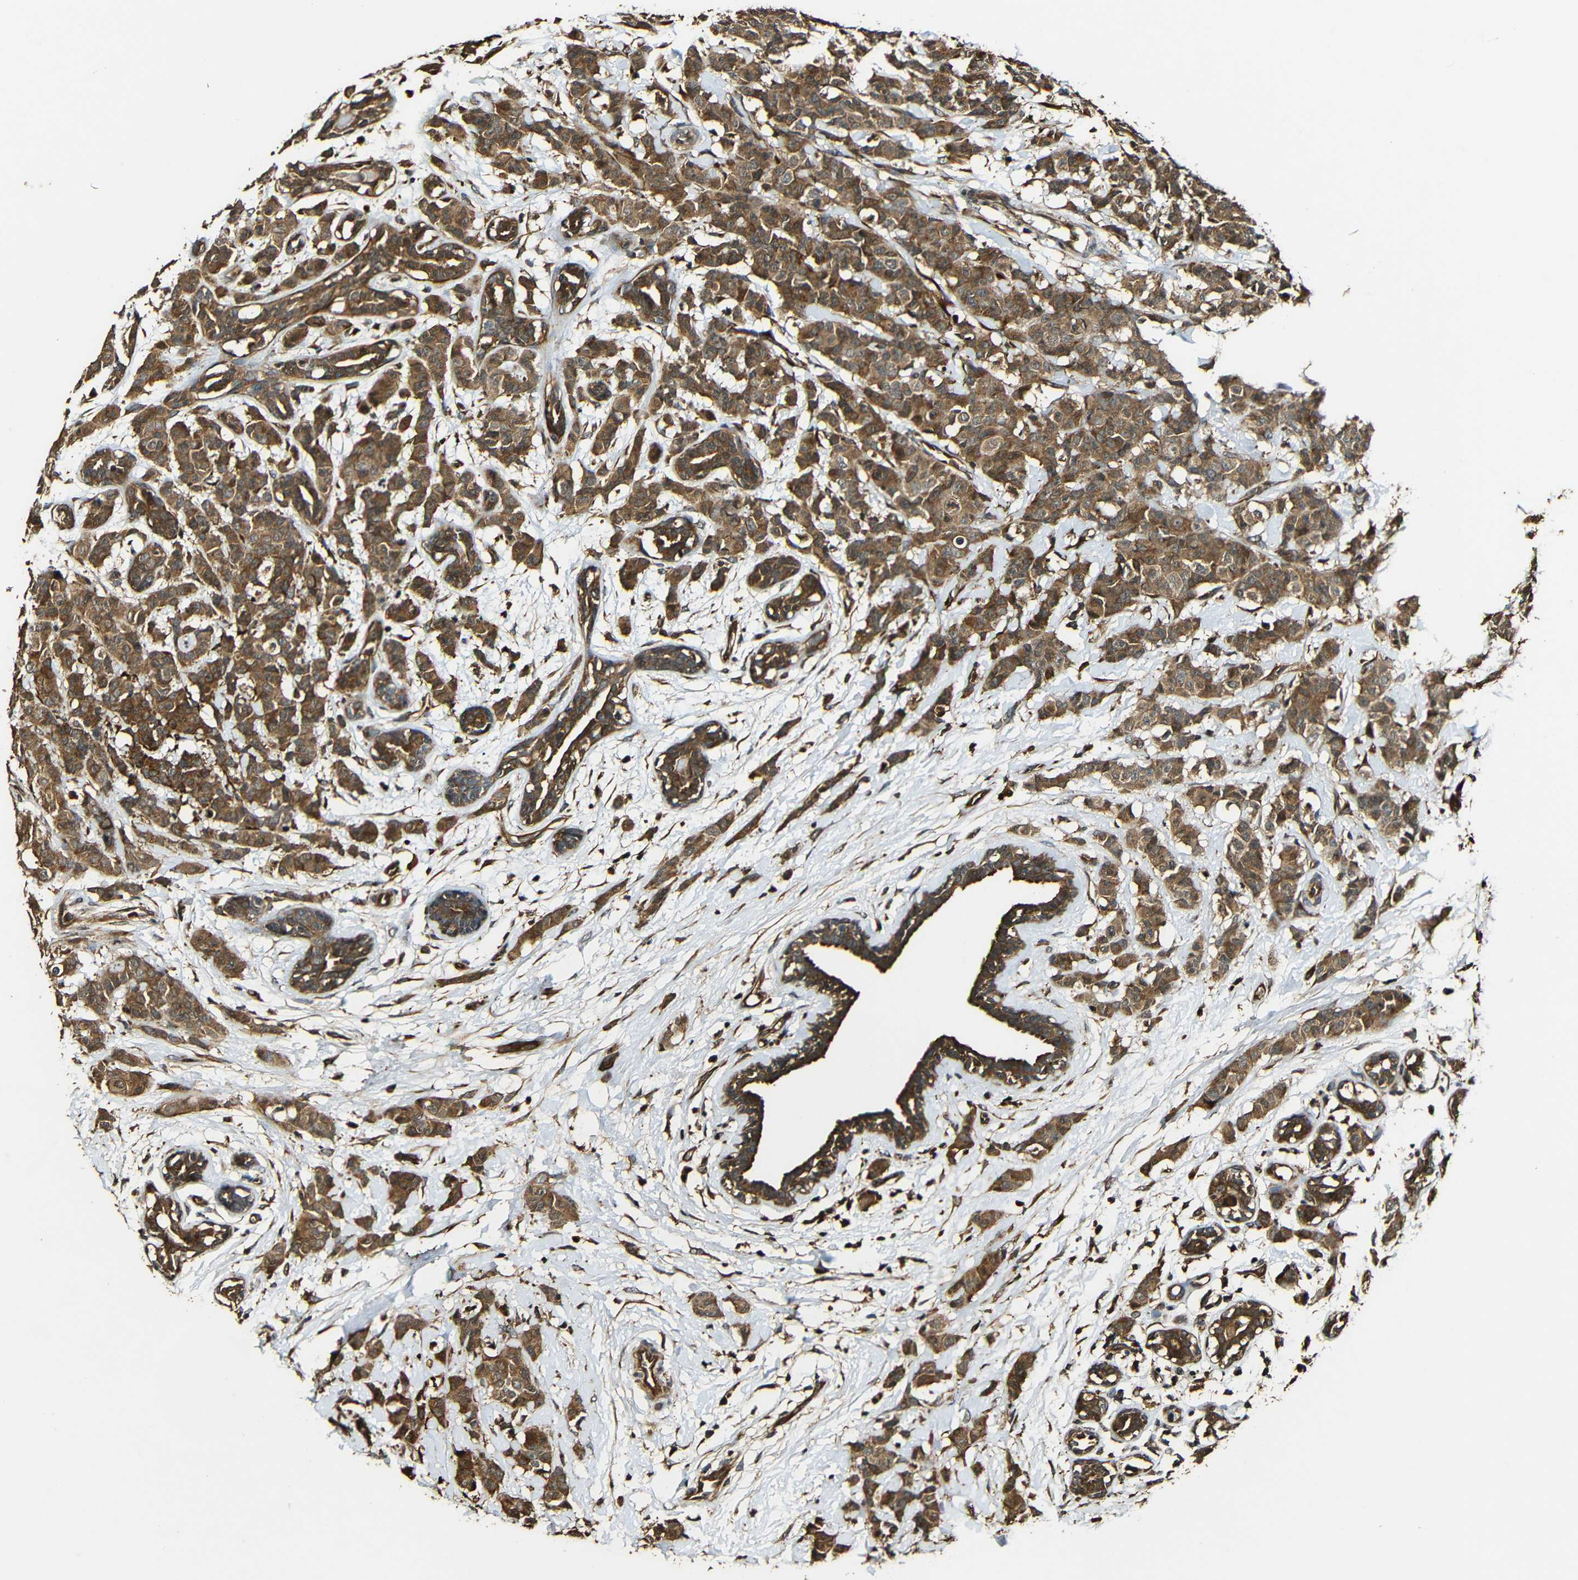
{"staining": {"intensity": "moderate", "quantity": ">75%", "location": "cytoplasmic/membranous"}, "tissue": "breast cancer", "cell_type": "Tumor cells", "image_type": "cancer", "snomed": [{"axis": "morphology", "description": "Normal tissue, NOS"}, {"axis": "morphology", "description": "Duct carcinoma"}, {"axis": "topography", "description": "Breast"}], "caption": "This photomicrograph reveals immunohistochemistry (IHC) staining of breast cancer (invasive ductal carcinoma), with medium moderate cytoplasmic/membranous expression in about >75% of tumor cells.", "gene": "CASP8", "patient": {"sex": "female", "age": 40}}